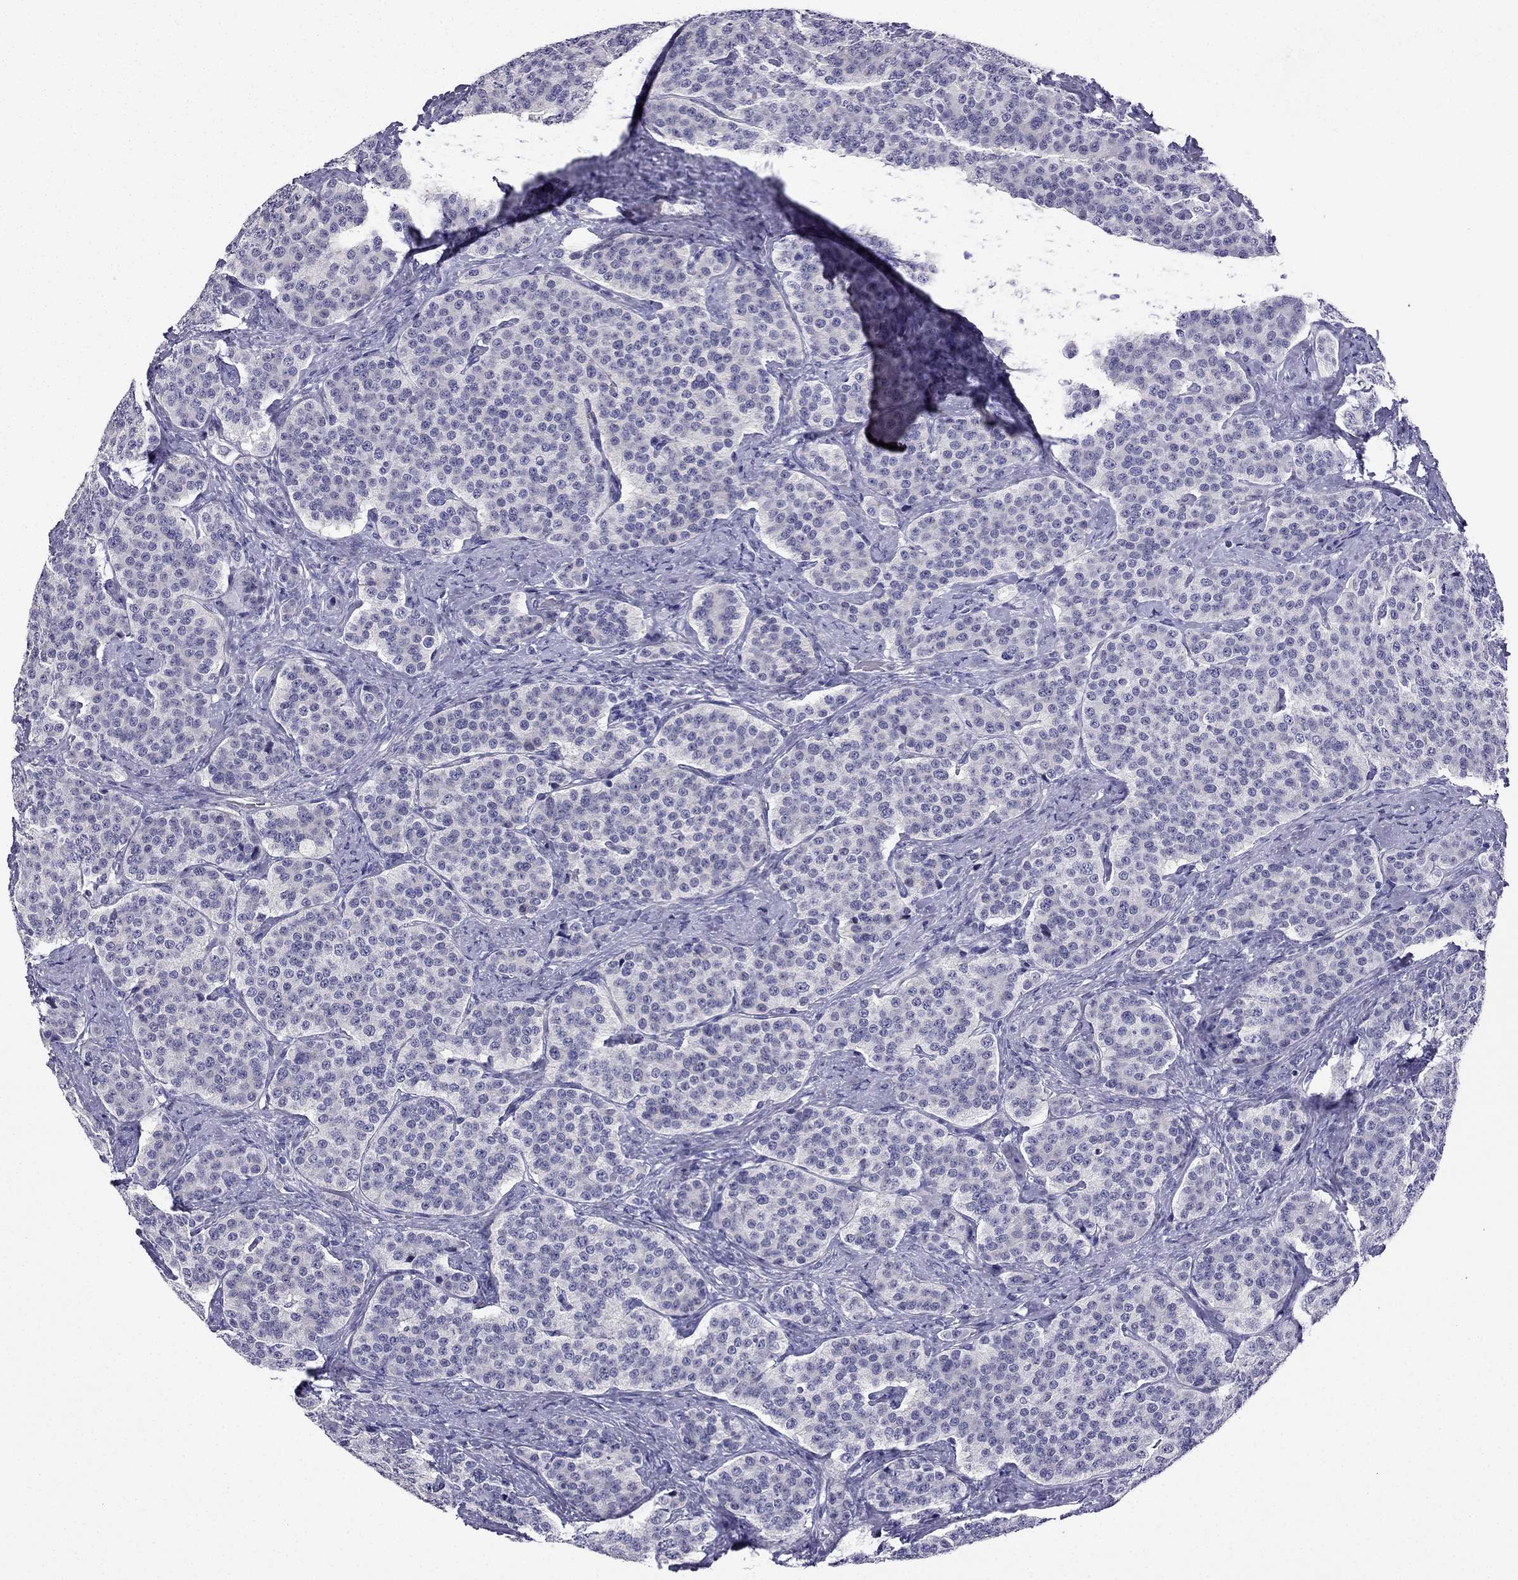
{"staining": {"intensity": "negative", "quantity": "none", "location": "none"}, "tissue": "carcinoid", "cell_type": "Tumor cells", "image_type": "cancer", "snomed": [{"axis": "morphology", "description": "Carcinoid, malignant, NOS"}, {"axis": "topography", "description": "Small intestine"}], "caption": "High power microscopy histopathology image of an immunohistochemistry (IHC) photomicrograph of carcinoid (malignant), revealing no significant staining in tumor cells.", "gene": "KCNJ10", "patient": {"sex": "female", "age": 58}}